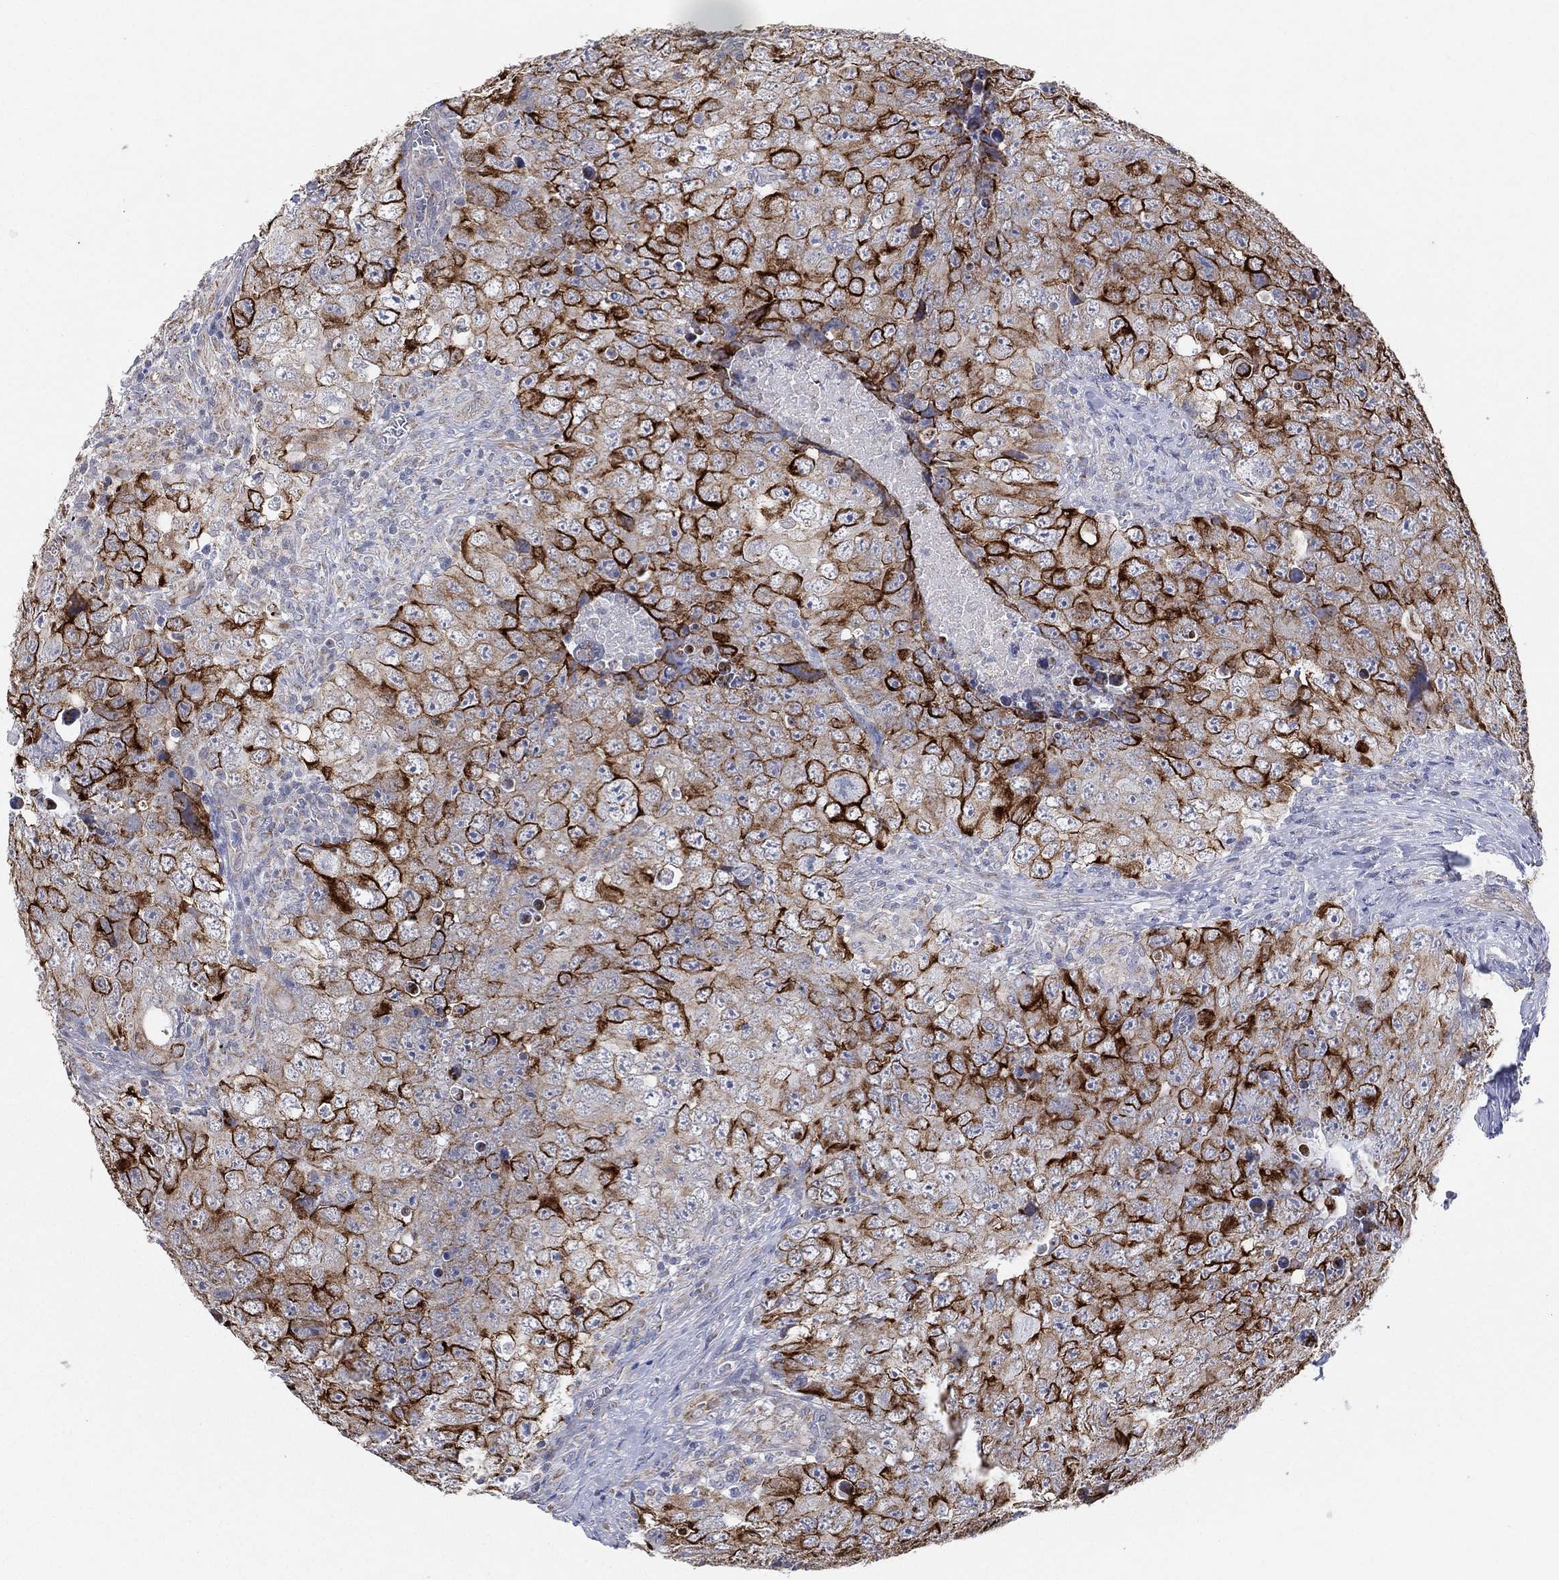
{"staining": {"intensity": "strong", "quantity": "25%-75%", "location": "cytoplasmic/membranous"}, "tissue": "testis cancer", "cell_type": "Tumor cells", "image_type": "cancer", "snomed": [{"axis": "morphology", "description": "Seminoma, NOS"}, {"axis": "topography", "description": "Testis"}], "caption": "Protein staining of testis cancer tissue demonstrates strong cytoplasmic/membranous staining in approximately 25%-75% of tumor cells. The staining is performed using DAB (3,3'-diaminobenzidine) brown chromogen to label protein expression. The nuclei are counter-stained blue using hematoxylin.", "gene": "INA", "patient": {"sex": "male", "age": 34}}